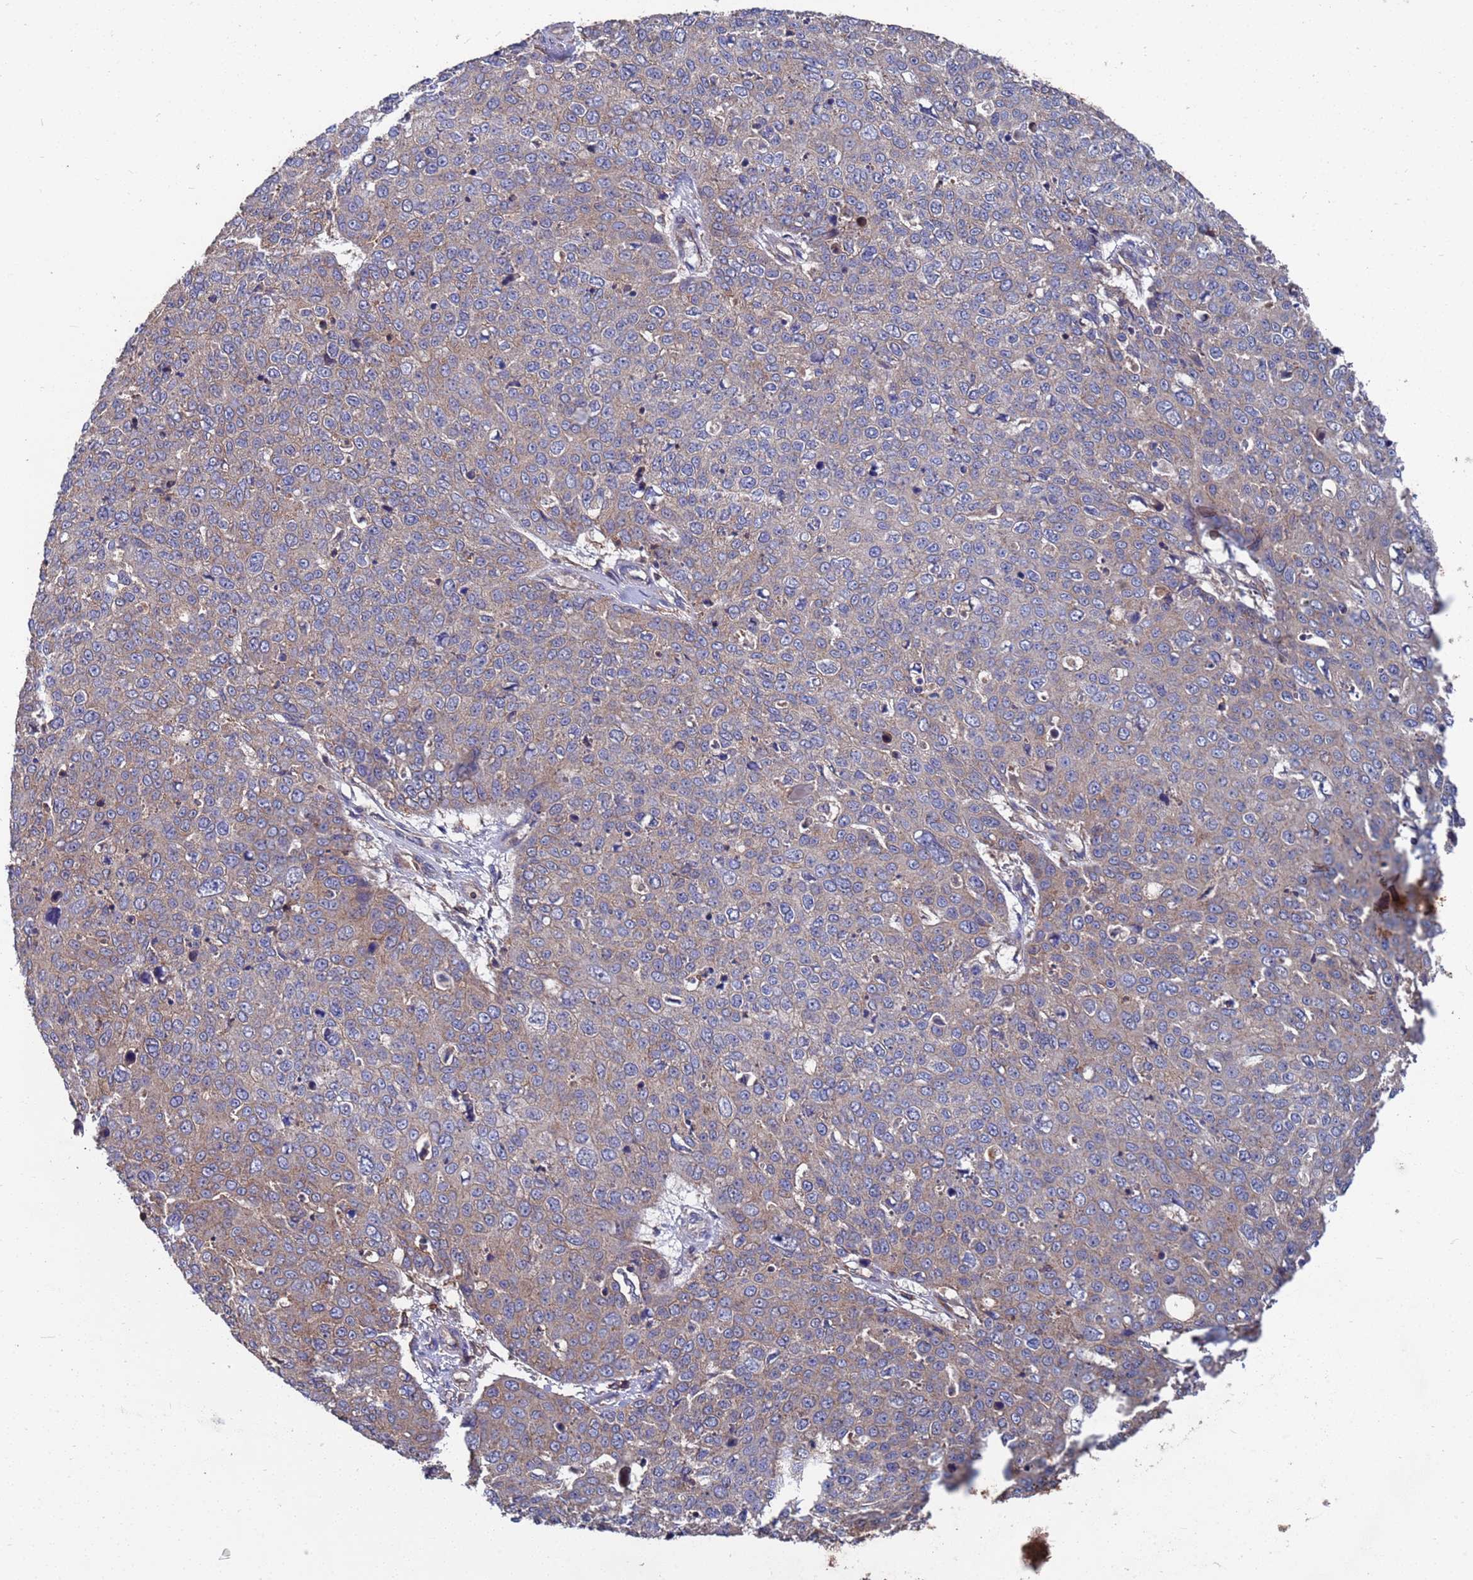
{"staining": {"intensity": "moderate", "quantity": "25%-75%", "location": "cytoplasmic/membranous"}, "tissue": "skin cancer", "cell_type": "Tumor cells", "image_type": "cancer", "snomed": [{"axis": "morphology", "description": "Squamous cell carcinoma, NOS"}, {"axis": "topography", "description": "Skin"}], "caption": "High-magnification brightfield microscopy of squamous cell carcinoma (skin) stained with DAB (brown) and counterstained with hematoxylin (blue). tumor cells exhibit moderate cytoplasmic/membranous staining is present in about25%-75% of cells.", "gene": "PYCR1", "patient": {"sex": "male", "age": 71}}